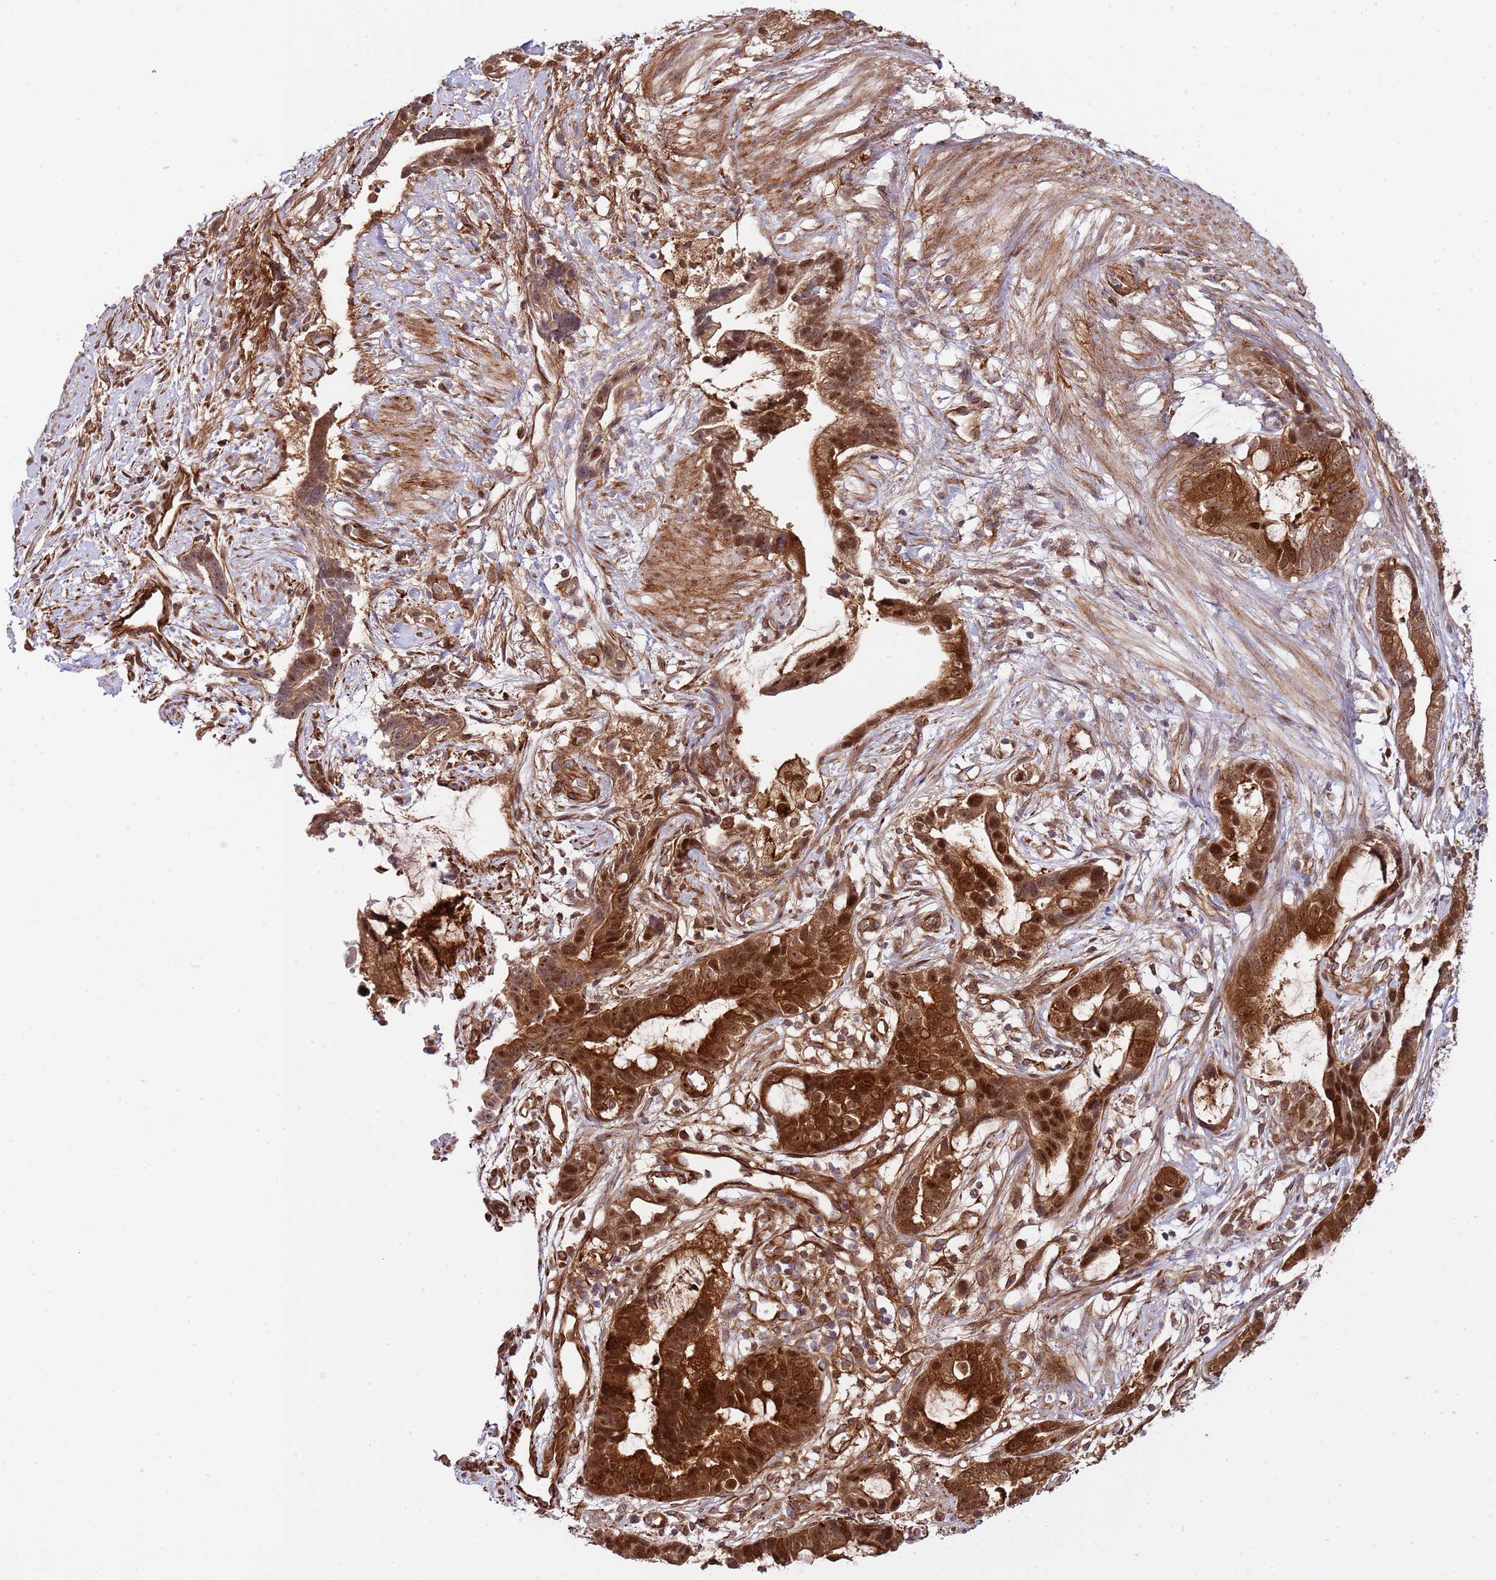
{"staining": {"intensity": "strong", "quantity": ">75%", "location": "cytoplasmic/membranous,nuclear"}, "tissue": "stomach cancer", "cell_type": "Tumor cells", "image_type": "cancer", "snomed": [{"axis": "morphology", "description": "Adenocarcinoma, NOS"}, {"axis": "topography", "description": "Stomach"}], "caption": "Strong cytoplasmic/membranous and nuclear staining is identified in approximately >75% of tumor cells in stomach cancer.", "gene": "NEK3", "patient": {"sex": "male", "age": 55}}